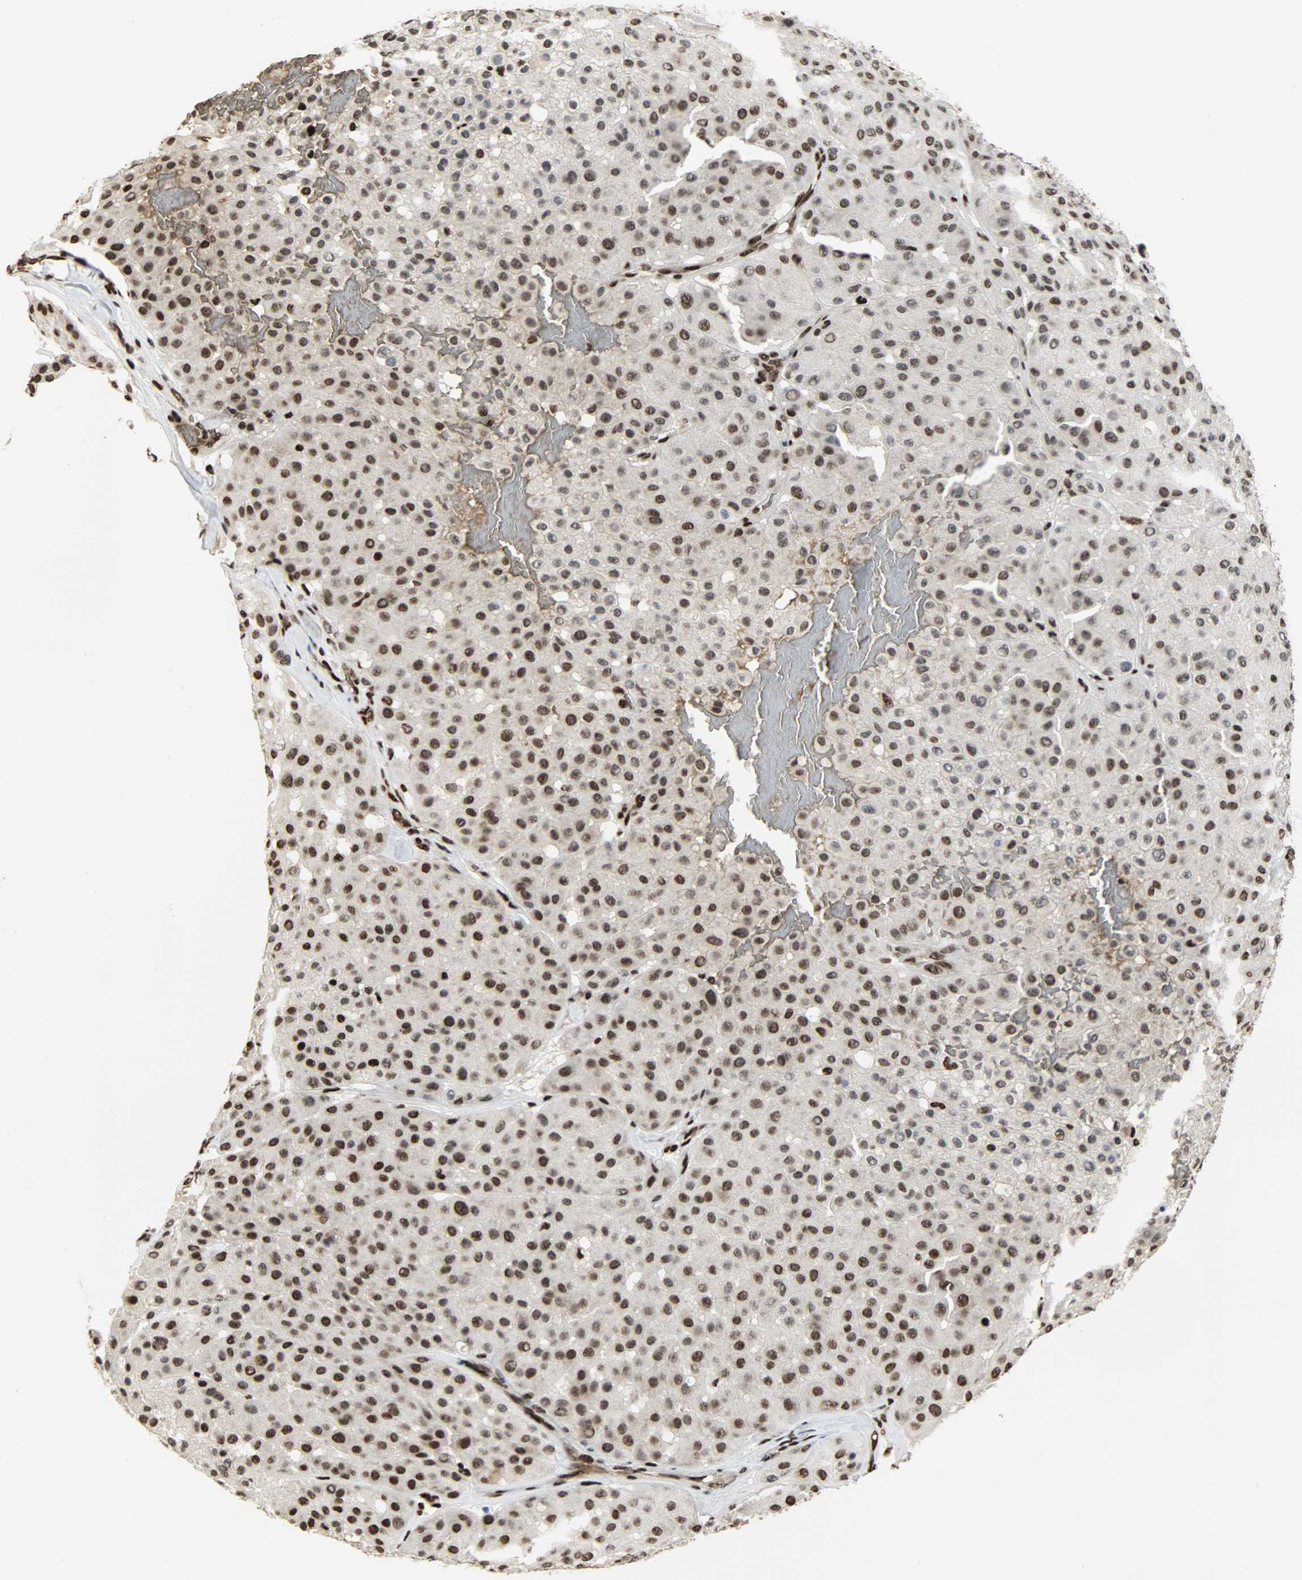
{"staining": {"intensity": "strong", "quantity": ">75%", "location": "nuclear"}, "tissue": "melanoma", "cell_type": "Tumor cells", "image_type": "cancer", "snomed": [{"axis": "morphology", "description": "Normal tissue, NOS"}, {"axis": "morphology", "description": "Malignant melanoma, Metastatic site"}, {"axis": "topography", "description": "Skin"}], "caption": "DAB immunohistochemical staining of melanoma shows strong nuclear protein positivity in approximately >75% of tumor cells.", "gene": "SNAI1", "patient": {"sex": "male", "age": 41}}